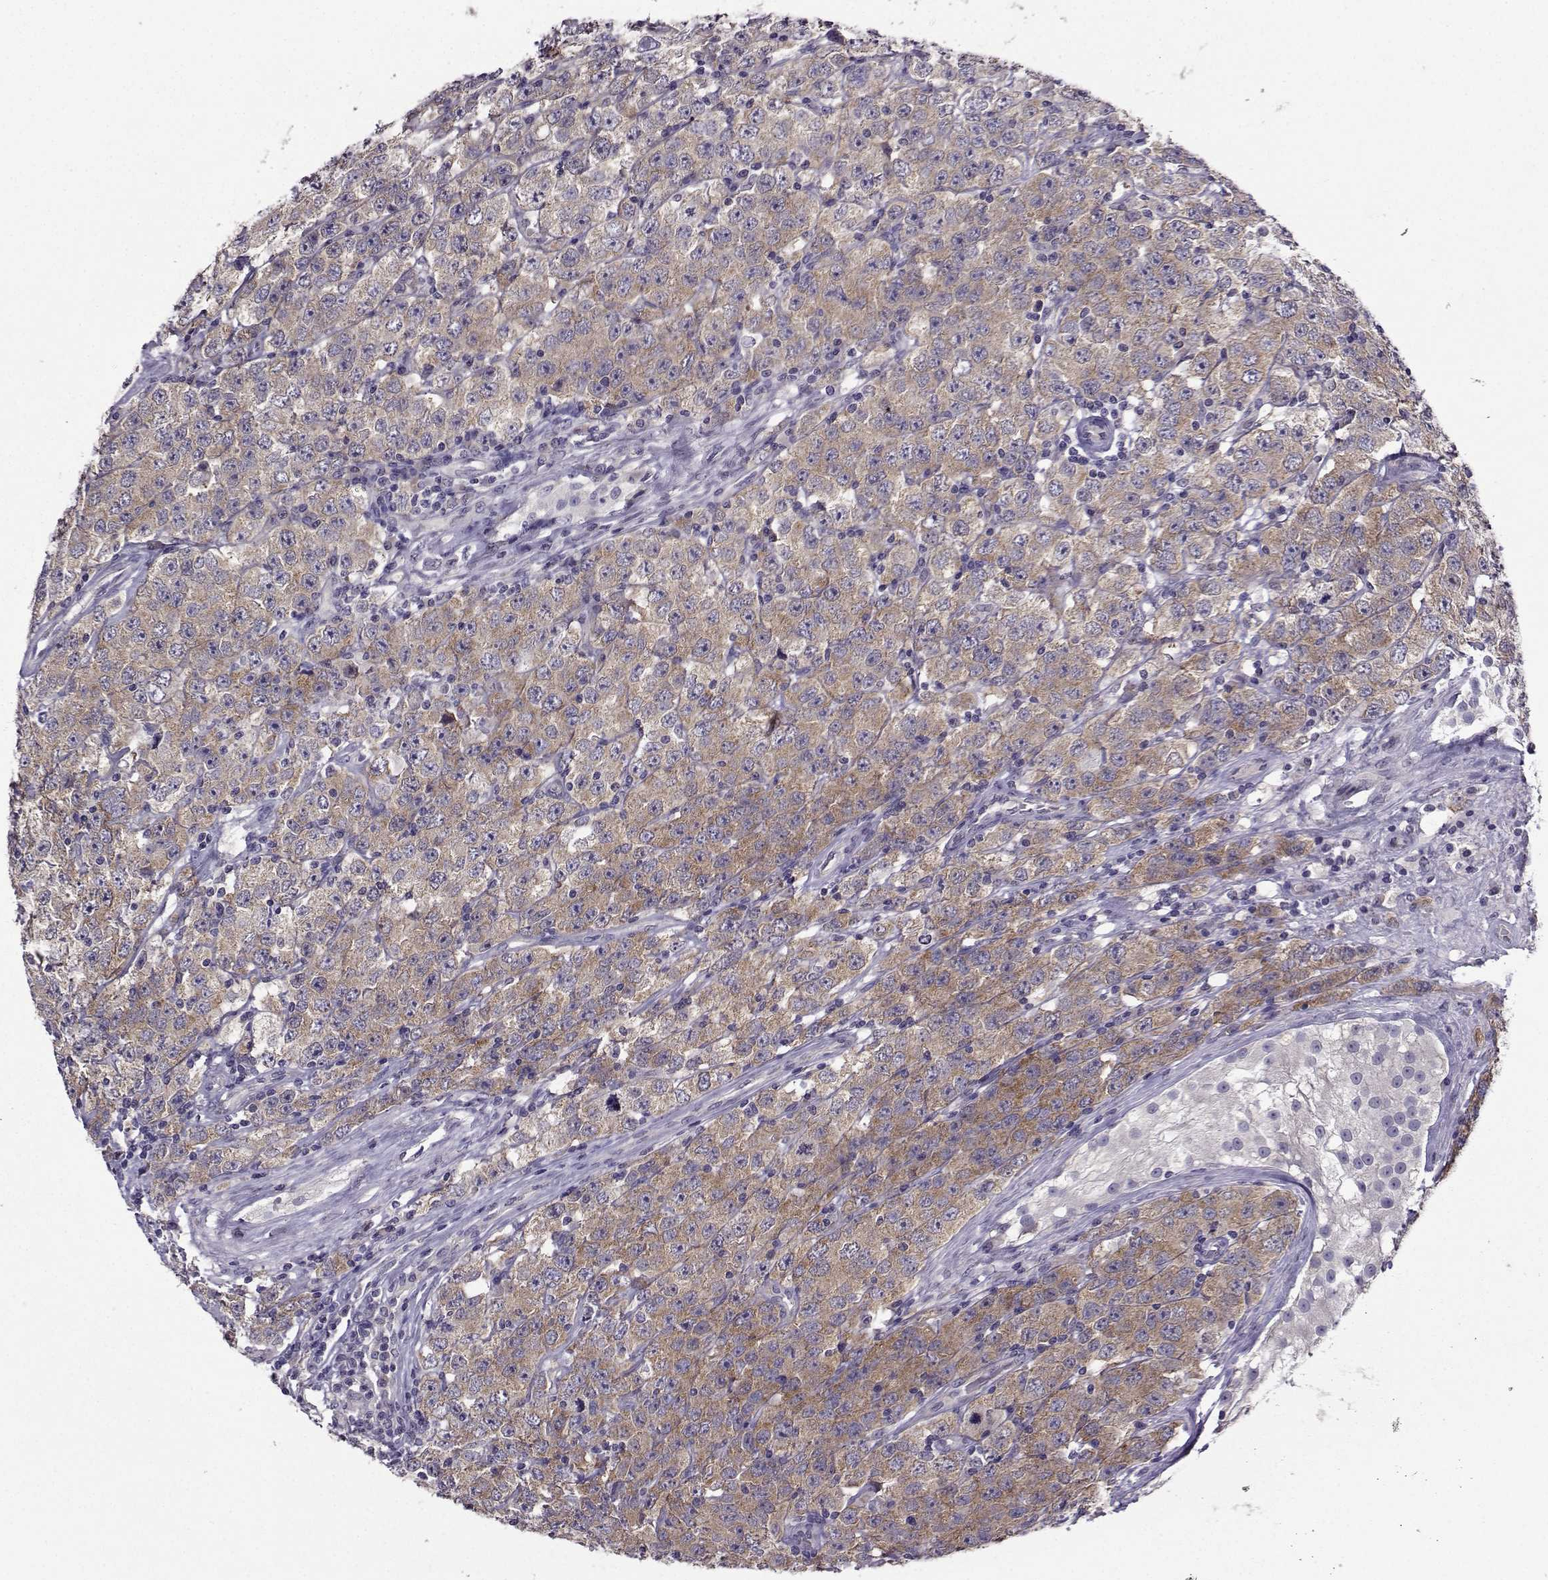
{"staining": {"intensity": "moderate", "quantity": "25%-75%", "location": "cytoplasmic/membranous"}, "tissue": "testis cancer", "cell_type": "Tumor cells", "image_type": "cancer", "snomed": [{"axis": "morphology", "description": "Seminoma, NOS"}, {"axis": "topography", "description": "Testis"}], "caption": "Protein staining of testis cancer tissue reveals moderate cytoplasmic/membranous expression in approximately 25%-75% of tumor cells.", "gene": "DDX20", "patient": {"sex": "male", "age": 52}}